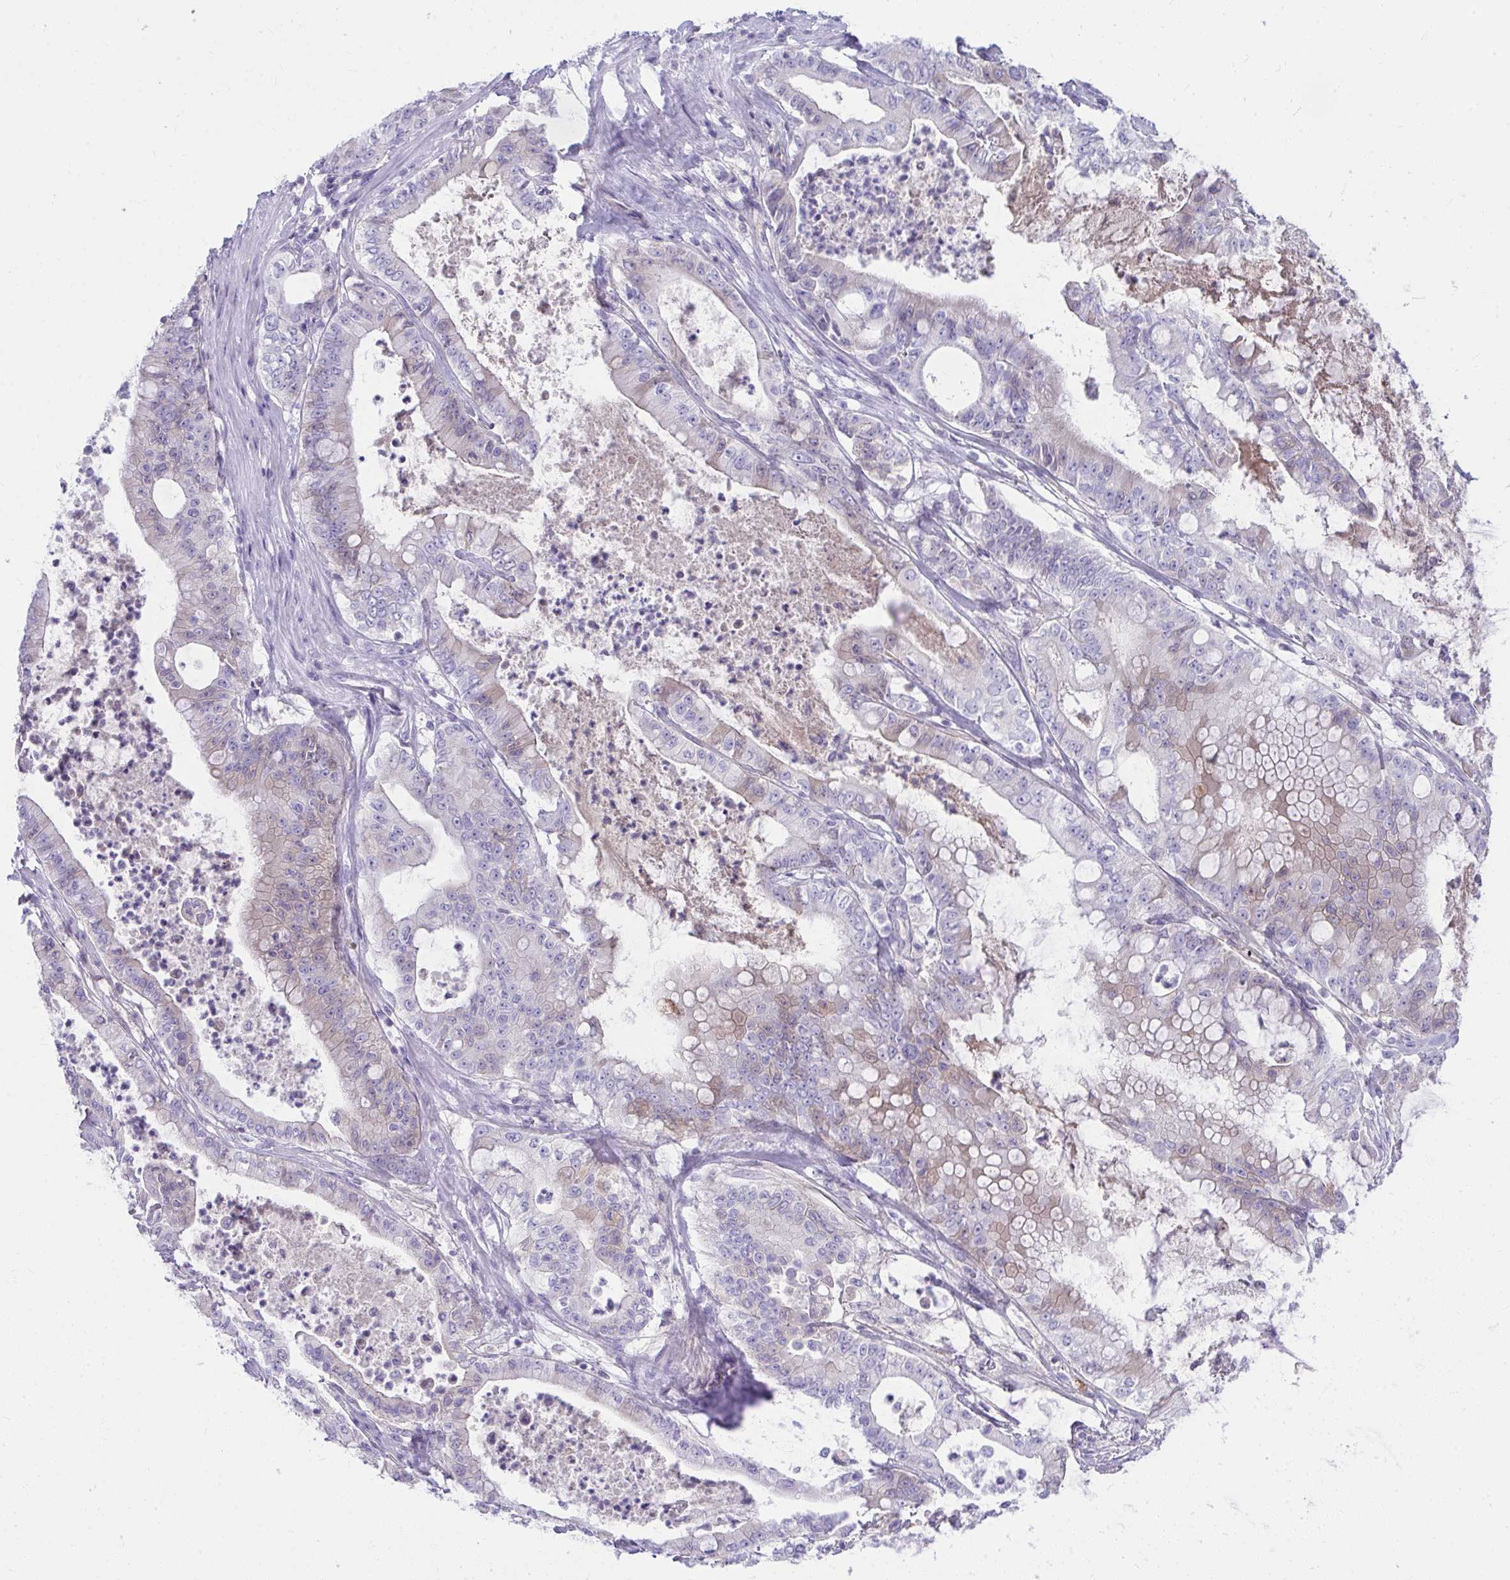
{"staining": {"intensity": "negative", "quantity": "none", "location": "none"}, "tissue": "pancreatic cancer", "cell_type": "Tumor cells", "image_type": "cancer", "snomed": [{"axis": "morphology", "description": "Adenocarcinoma, NOS"}, {"axis": "topography", "description": "Pancreas"}], "caption": "Tumor cells are negative for protein expression in human adenocarcinoma (pancreatic).", "gene": "LRRC36", "patient": {"sex": "male", "age": 71}}